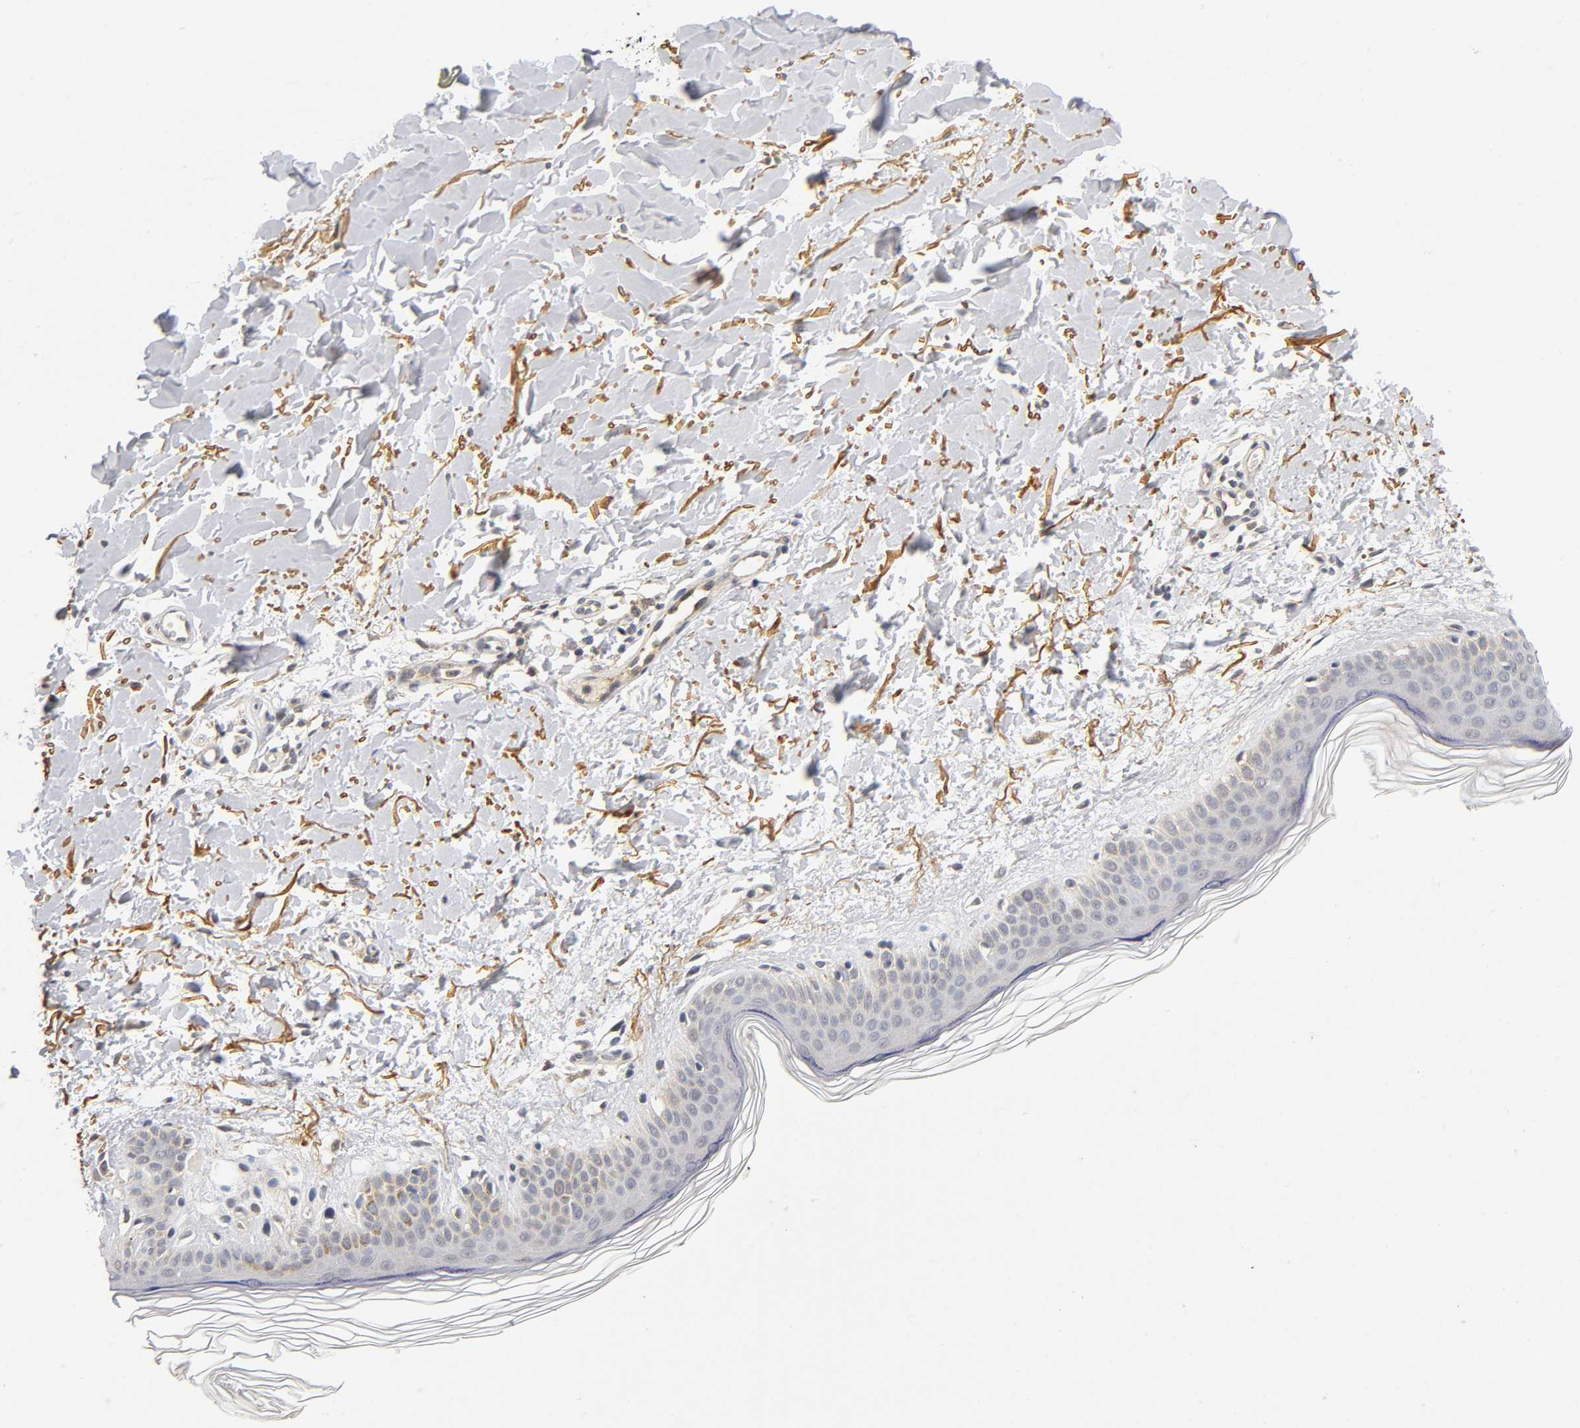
{"staining": {"intensity": "negative", "quantity": "none", "location": "none"}, "tissue": "skin", "cell_type": "Fibroblasts", "image_type": "normal", "snomed": [{"axis": "morphology", "description": "Normal tissue, NOS"}, {"axis": "topography", "description": "Skin"}], "caption": "Human skin stained for a protein using immunohistochemistry (IHC) exhibits no positivity in fibroblasts.", "gene": "NRP1", "patient": {"sex": "female", "age": 56}}